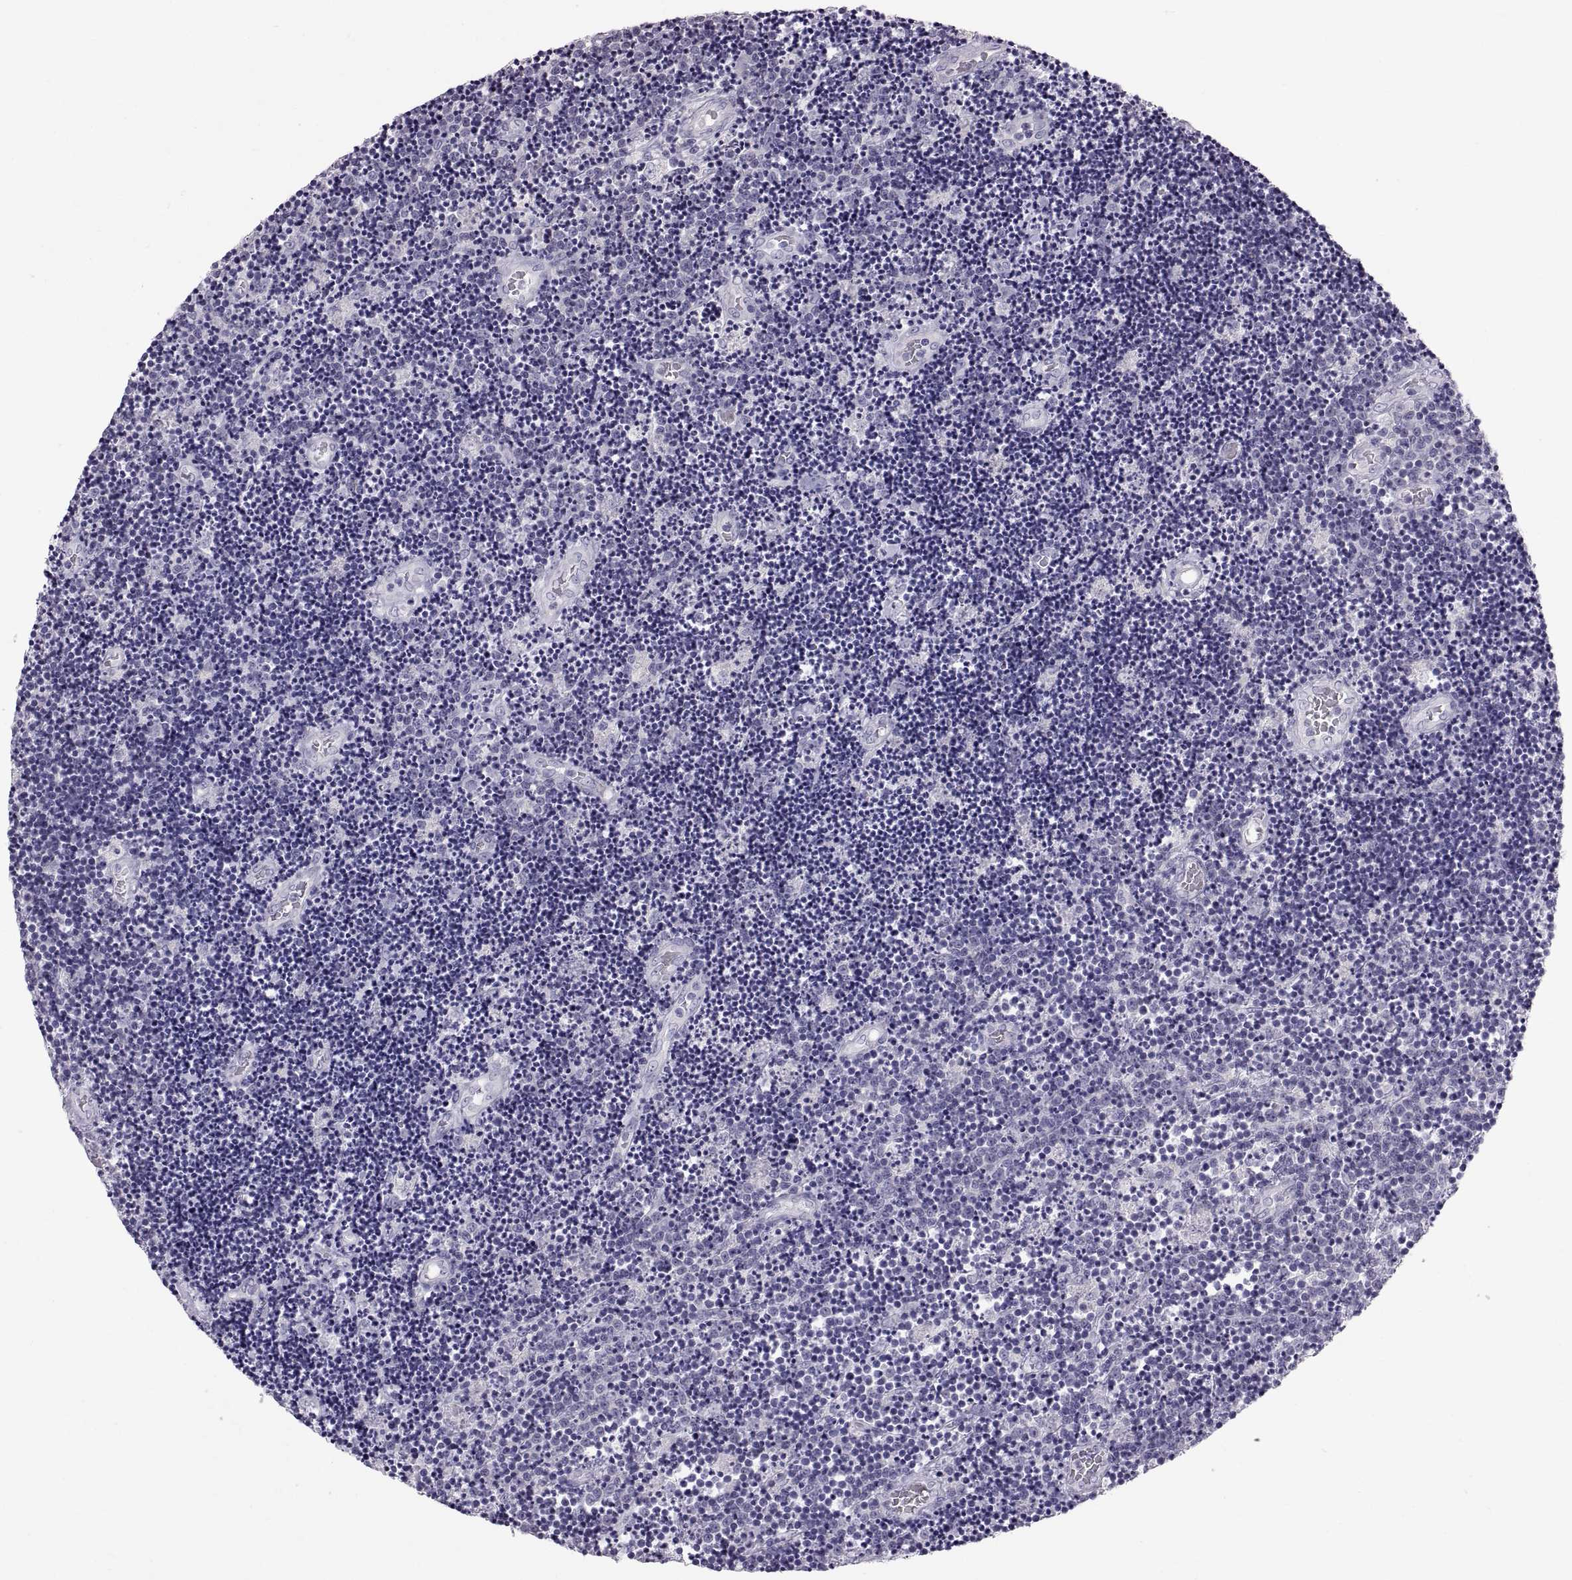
{"staining": {"intensity": "negative", "quantity": "none", "location": "none"}, "tissue": "lymphoma", "cell_type": "Tumor cells", "image_type": "cancer", "snomed": [{"axis": "morphology", "description": "Malignant lymphoma, non-Hodgkin's type, Low grade"}, {"axis": "topography", "description": "Brain"}], "caption": "A micrograph of human malignant lymphoma, non-Hodgkin's type (low-grade) is negative for staining in tumor cells.", "gene": "WBP2NL", "patient": {"sex": "female", "age": 66}}